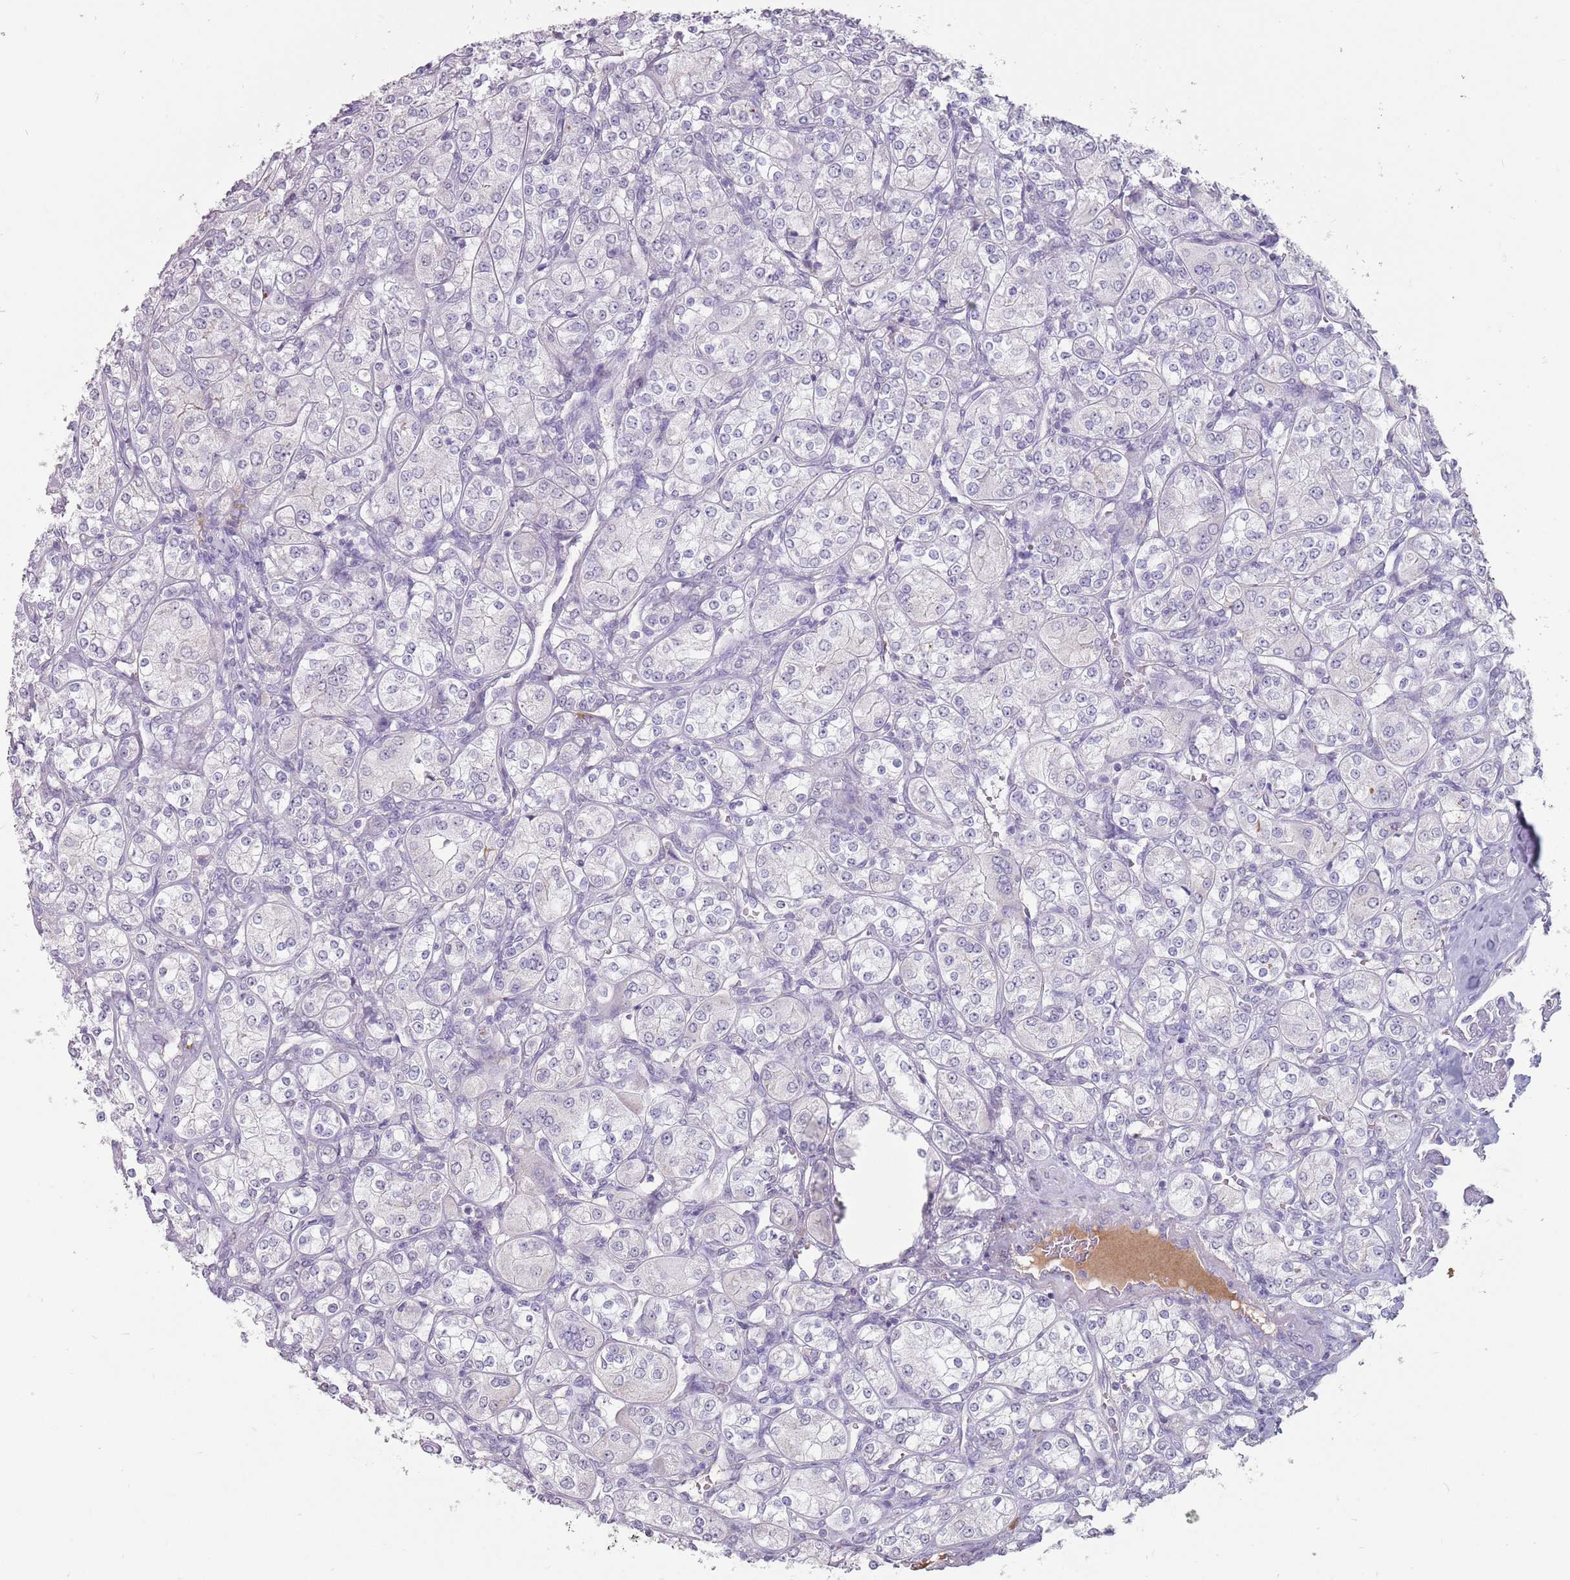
{"staining": {"intensity": "negative", "quantity": "none", "location": "none"}, "tissue": "renal cancer", "cell_type": "Tumor cells", "image_type": "cancer", "snomed": [{"axis": "morphology", "description": "Adenocarcinoma, NOS"}, {"axis": "topography", "description": "Kidney"}], "caption": "Immunohistochemistry (IHC) photomicrograph of neoplastic tissue: adenocarcinoma (renal) stained with DAB shows no significant protein expression in tumor cells.", "gene": "STYK1", "patient": {"sex": "male", "age": 77}}